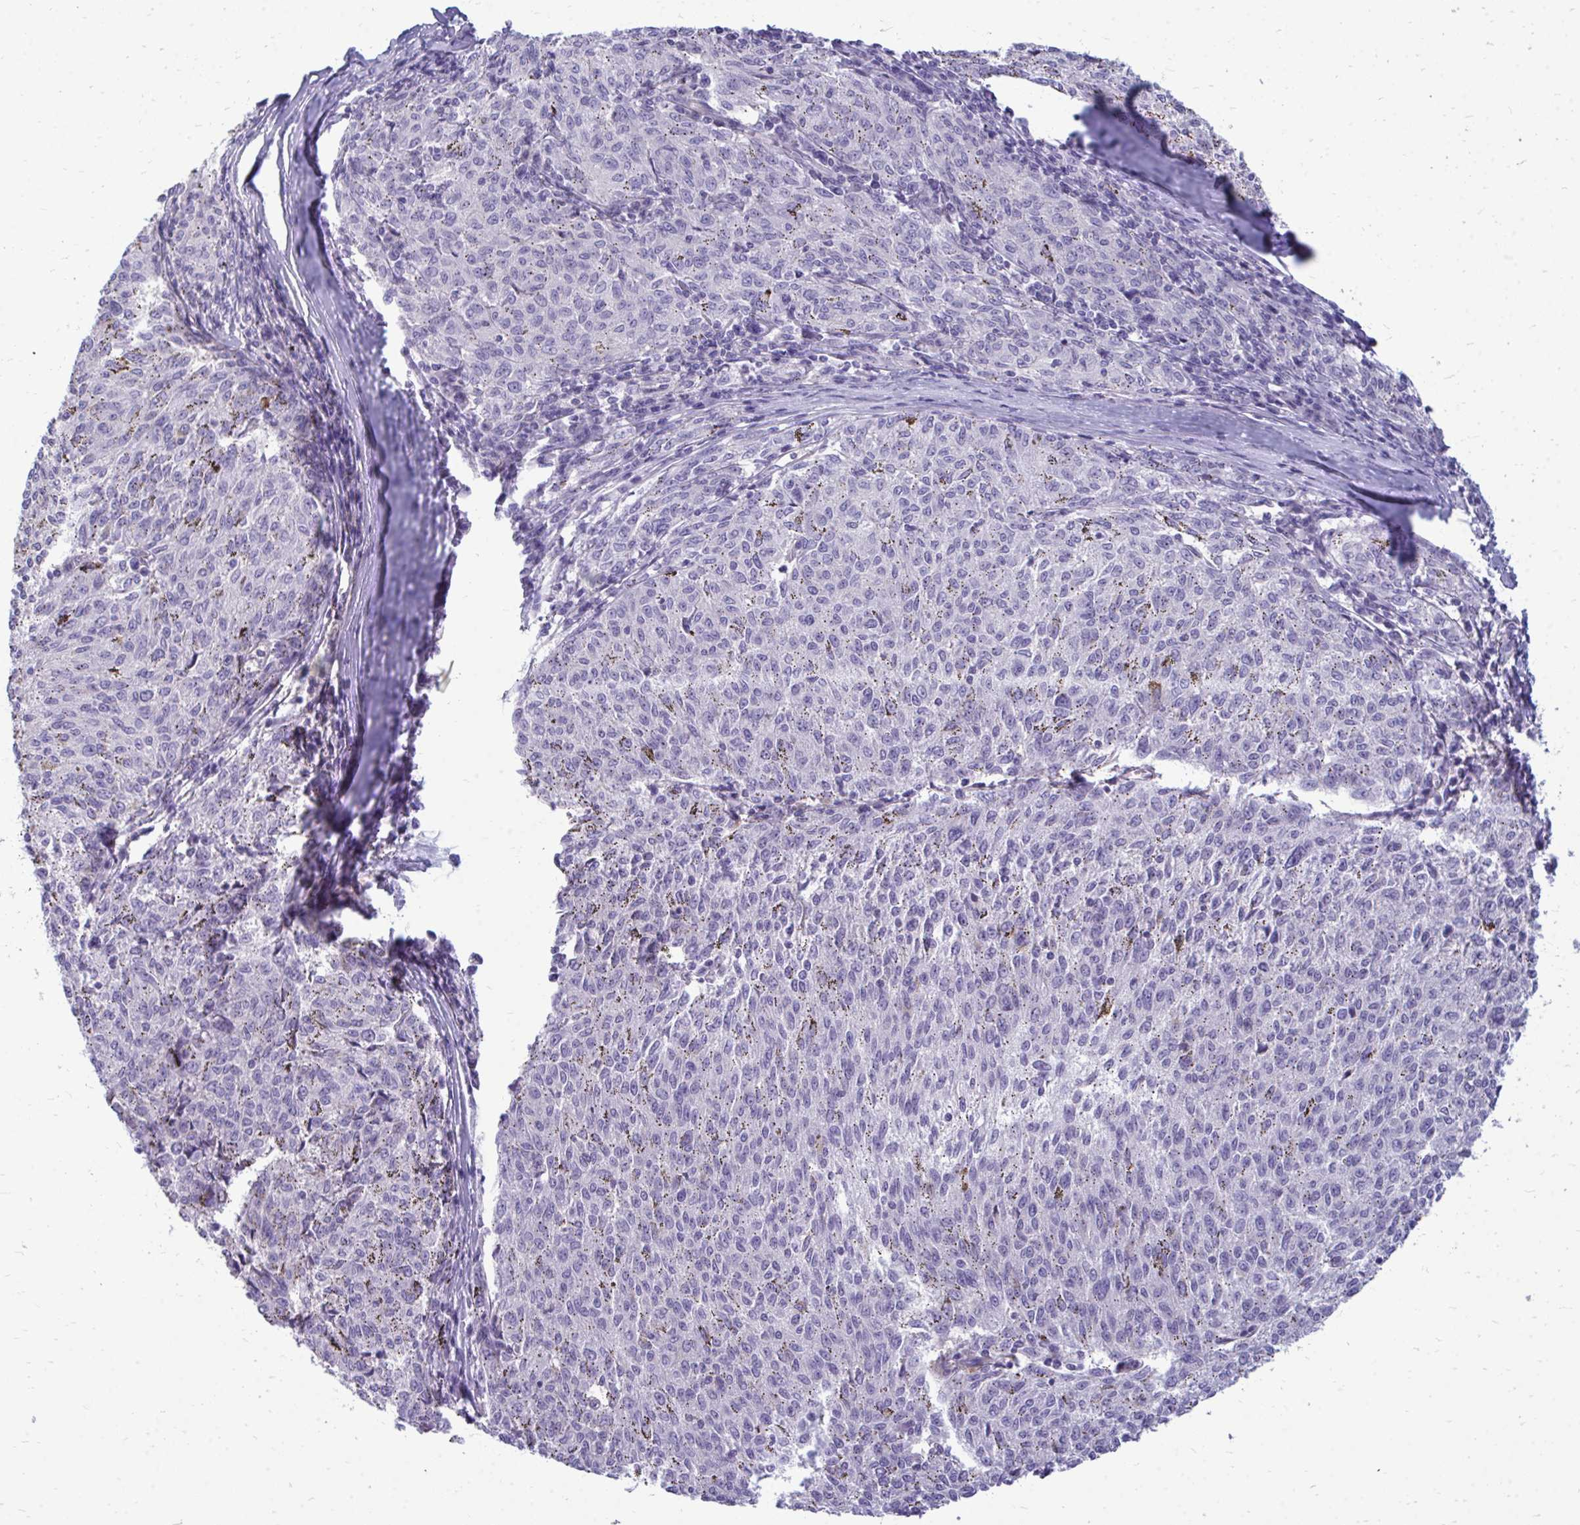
{"staining": {"intensity": "negative", "quantity": "none", "location": "none"}, "tissue": "melanoma", "cell_type": "Tumor cells", "image_type": "cancer", "snomed": [{"axis": "morphology", "description": "Malignant melanoma, NOS"}, {"axis": "topography", "description": "Skin"}], "caption": "IHC histopathology image of neoplastic tissue: human melanoma stained with DAB (3,3'-diaminobenzidine) shows no significant protein staining in tumor cells. The staining was performed using DAB (3,3'-diaminobenzidine) to visualize the protein expression in brown, while the nuclei were stained in blue with hematoxylin (Magnification: 20x).", "gene": "FABP3", "patient": {"sex": "female", "age": 72}}